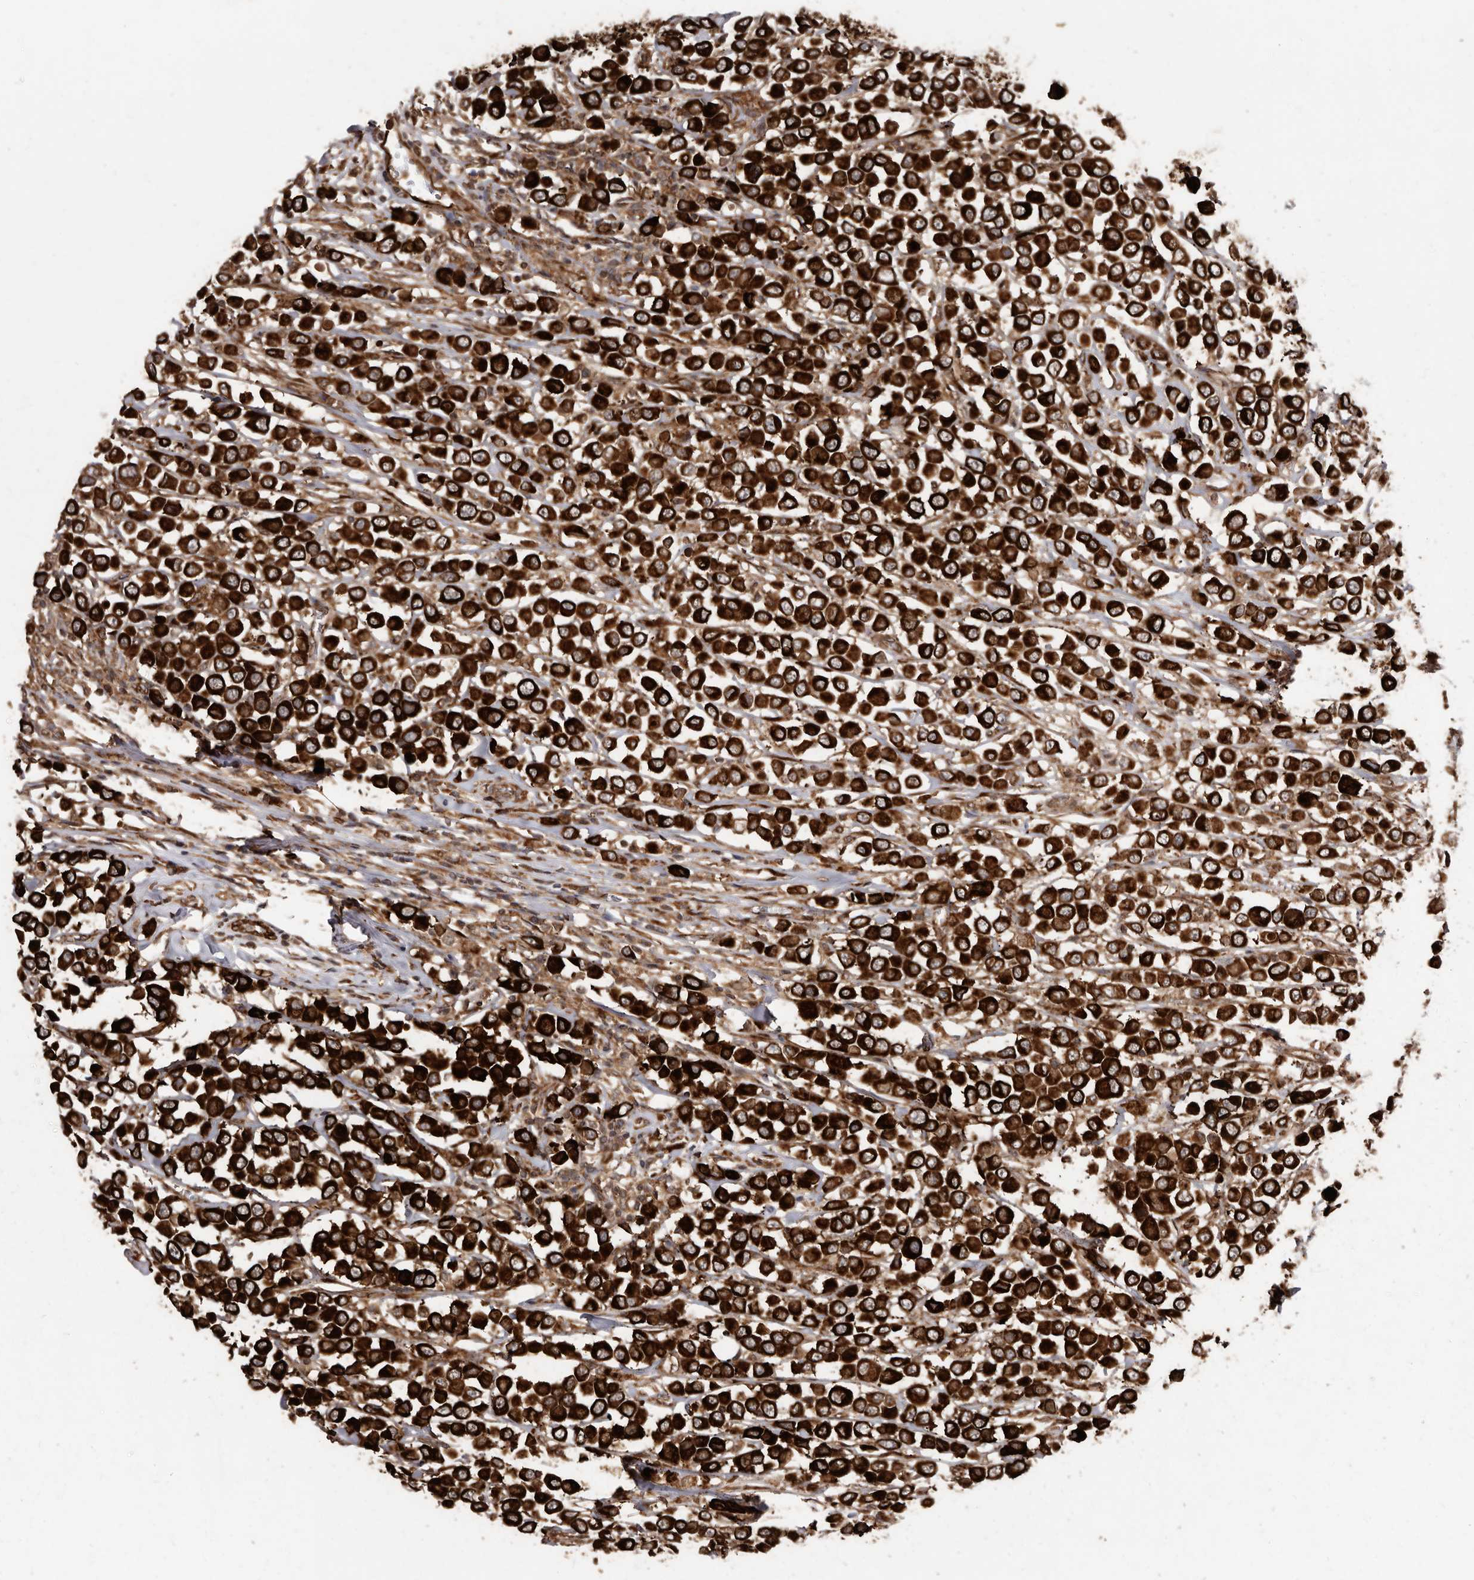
{"staining": {"intensity": "strong", "quantity": ">75%", "location": "cytoplasmic/membranous"}, "tissue": "breast cancer", "cell_type": "Tumor cells", "image_type": "cancer", "snomed": [{"axis": "morphology", "description": "Duct carcinoma"}, {"axis": "topography", "description": "Breast"}], "caption": "The micrograph shows immunohistochemical staining of invasive ductal carcinoma (breast). There is strong cytoplasmic/membranous positivity is present in about >75% of tumor cells.", "gene": "FLAD1", "patient": {"sex": "female", "age": 61}}